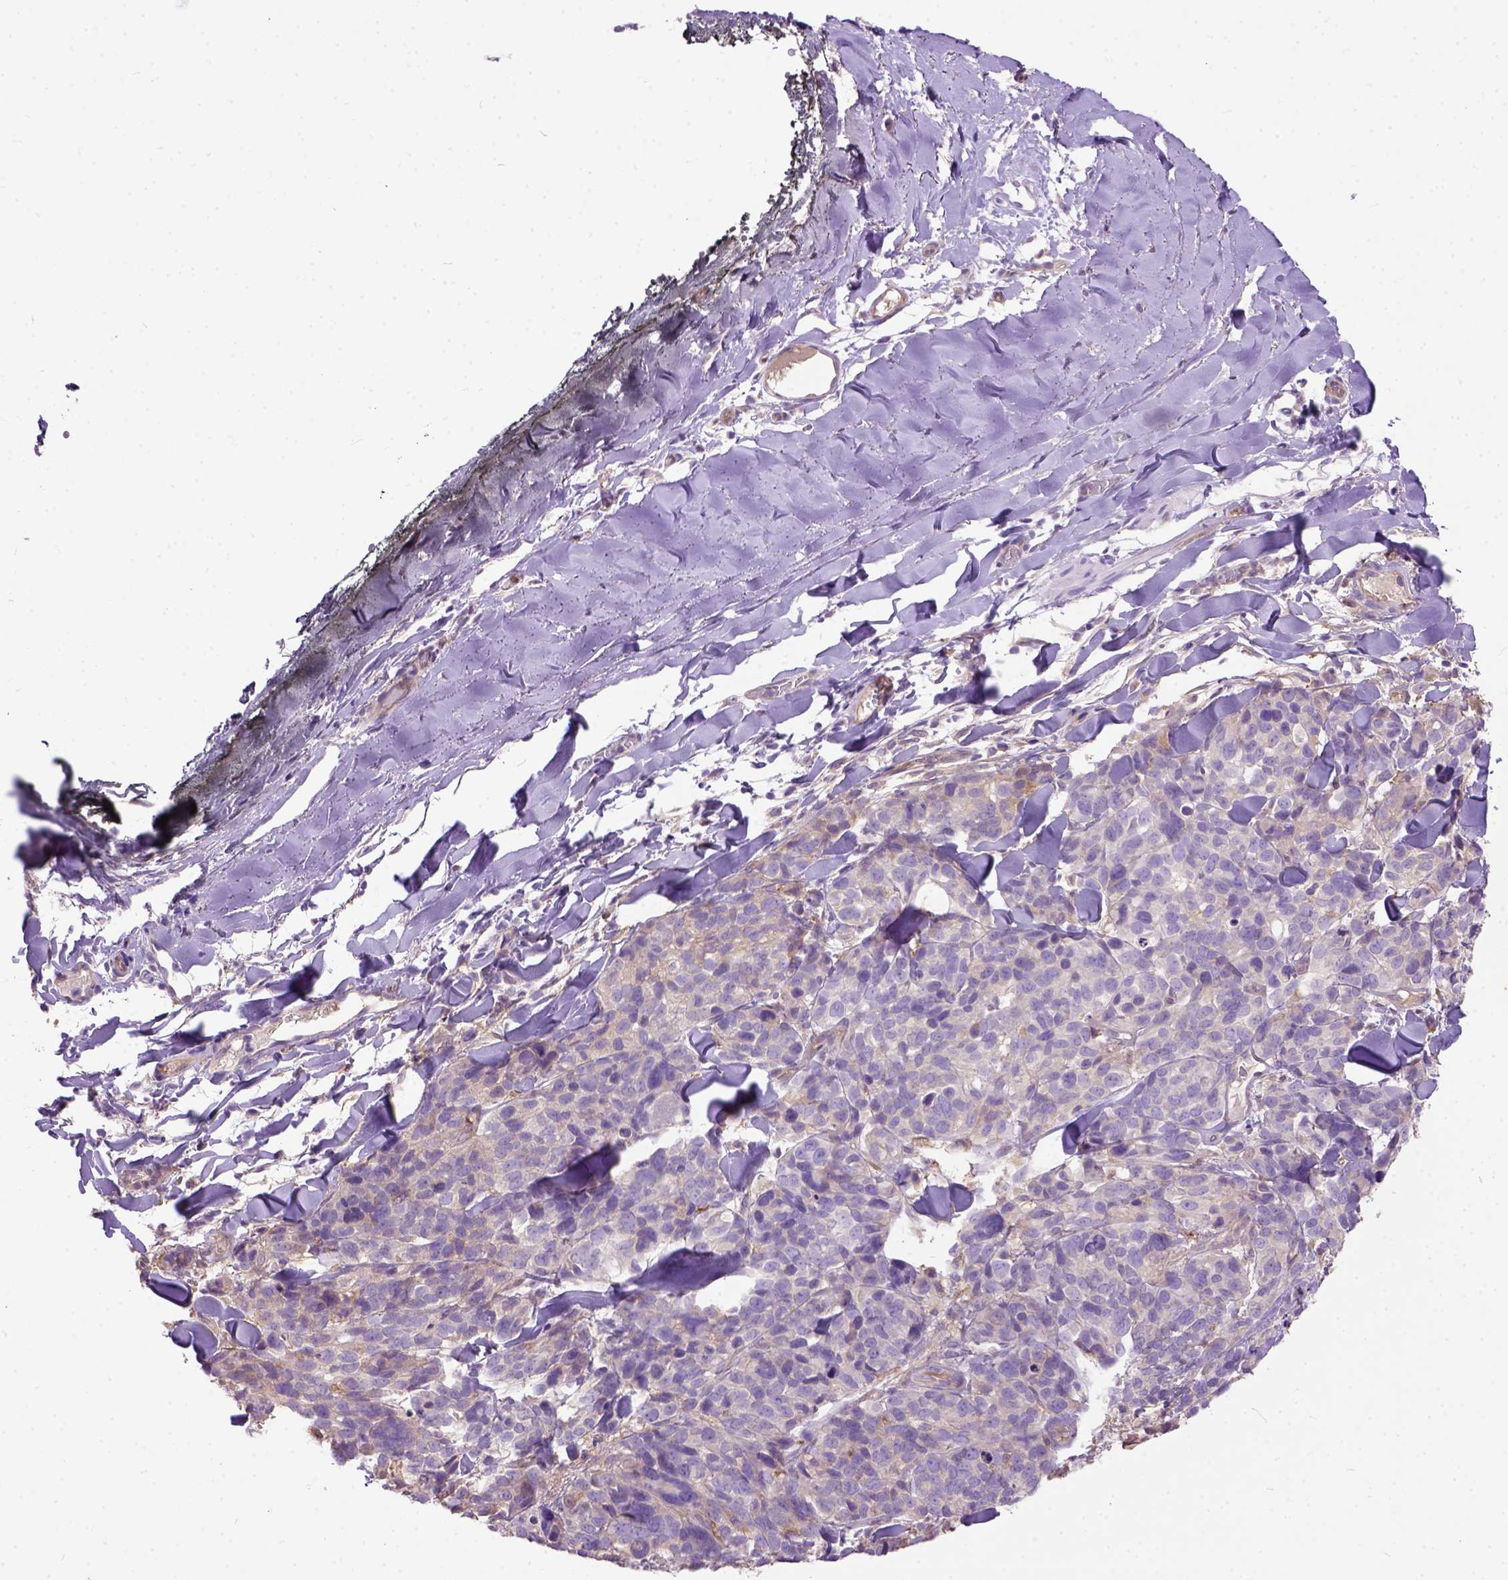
{"staining": {"intensity": "weak", "quantity": "25%-75%", "location": "cytoplasmic/membranous"}, "tissue": "melanoma", "cell_type": "Tumor cells", "image_type": "cancer", "snomed": [{"axis": "morphology", "description": "Malignant melanoma, NOS"}, {"axis": "topography", "description": "Skin"}], "caption": "Melanoma tissue reveals weak cytoplasmic/membranous staining in about 25%-75% of tumor cells, visualized by immunohistochemistry. (DAB (3,3'-diaminobenzidine) = brown stain, brightfield microscopy at high magnification).", "gene": "SEMA4F", "patient": {"sex": "male", "age": 51}}